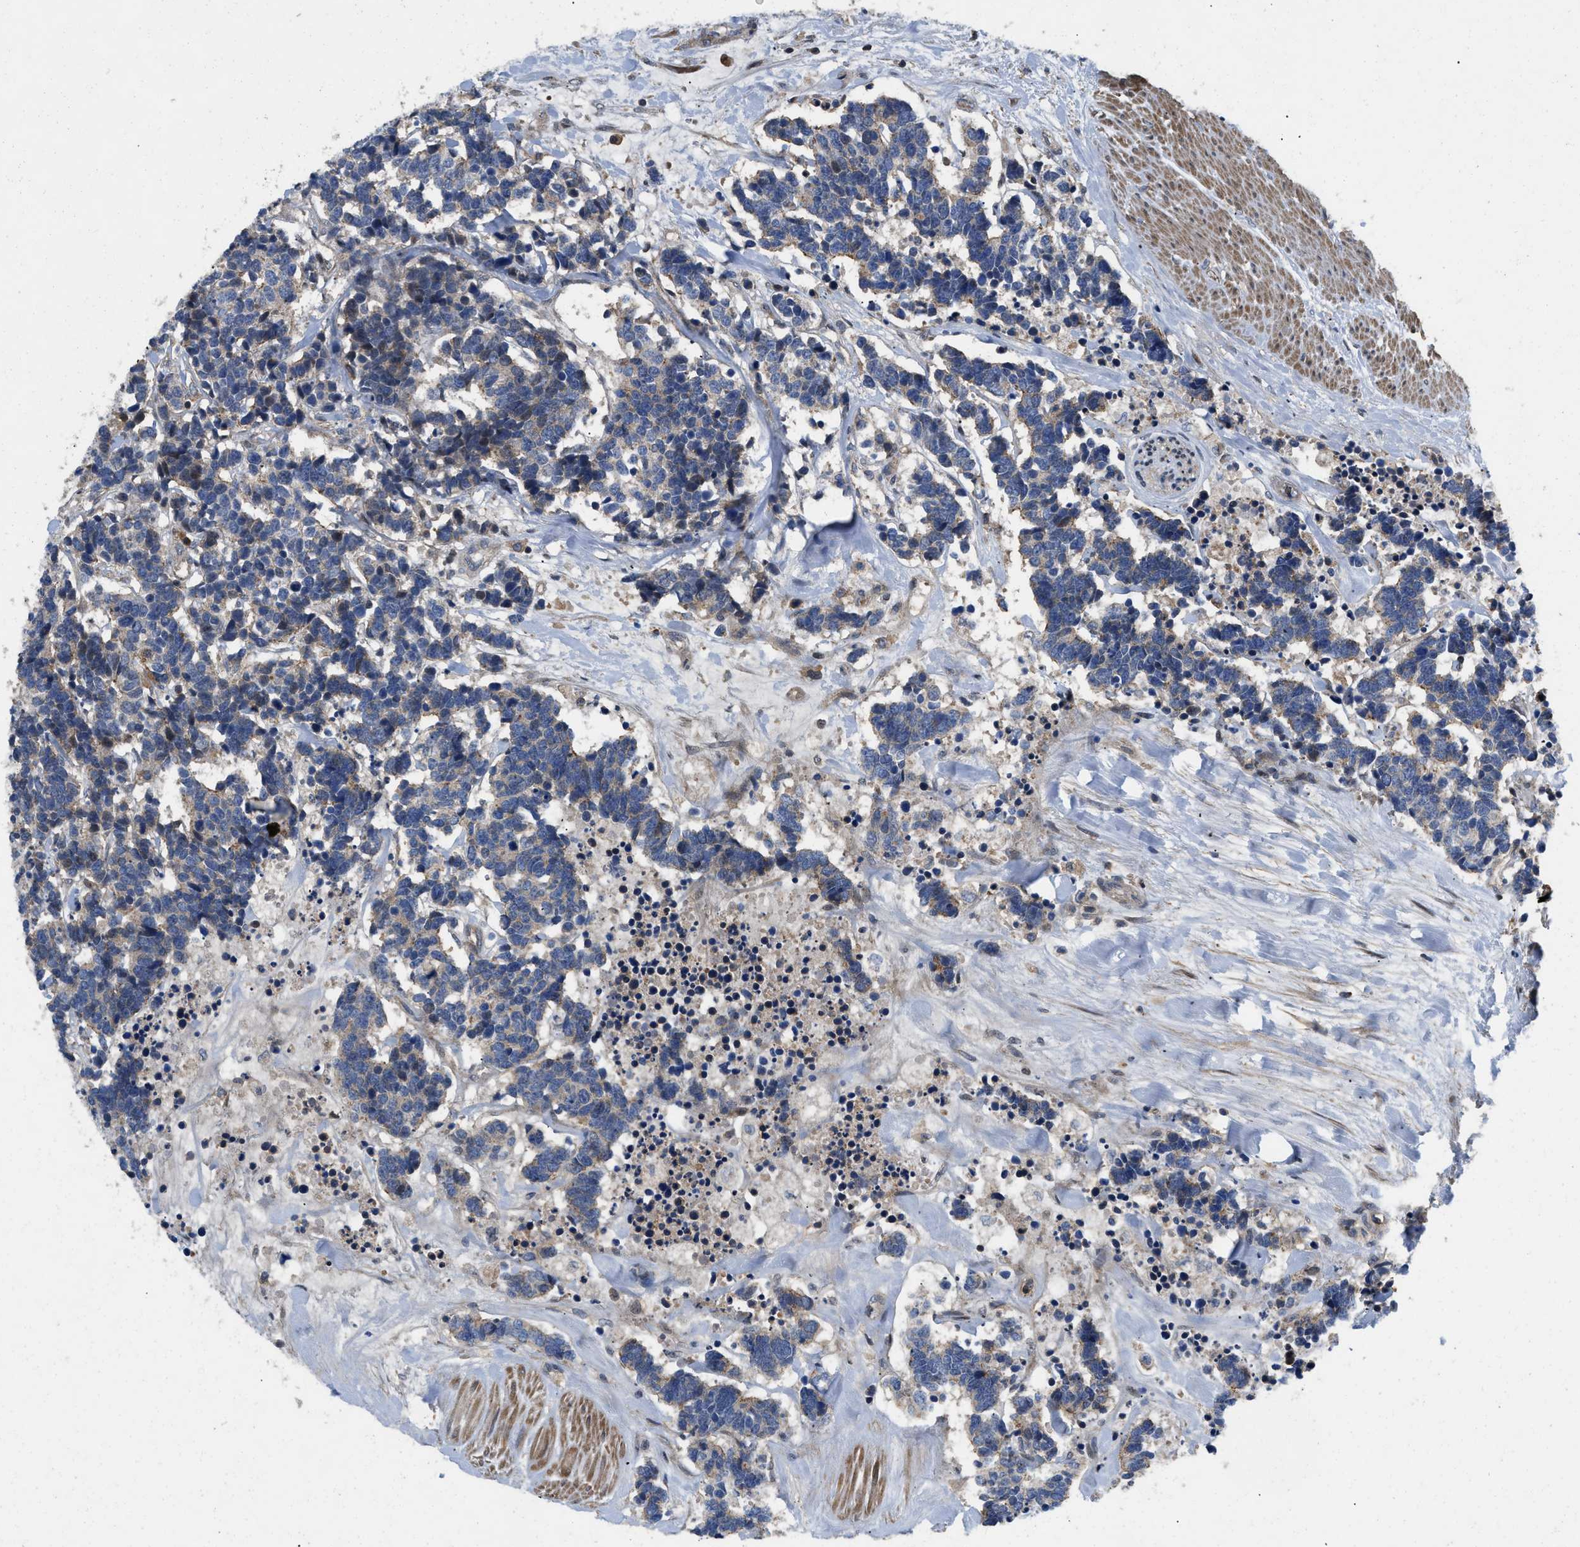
{"staining": {"intensity": "weak", "quantity": "25%-75%", "location": "cytoplasmic/membranous"}, "tissue": "carcinoid", "cell_type": "Tumor cells", "image_type": "cancer", "snomed": [{"axis": "morphology", "description": "Carcinoma, NOS"}, {"axis": "morphology", "description": "Carcinoid, malignant, NOS"}, {"axis": "topography", "description": "Urinary bladder"}], "caption": "Carcinoid stained for a protein exhibits weak cytoplasmic/membranous positivity in tumor cells.", "gene": "PRDM14", "patient": {"sex": "male", "age": 57}}